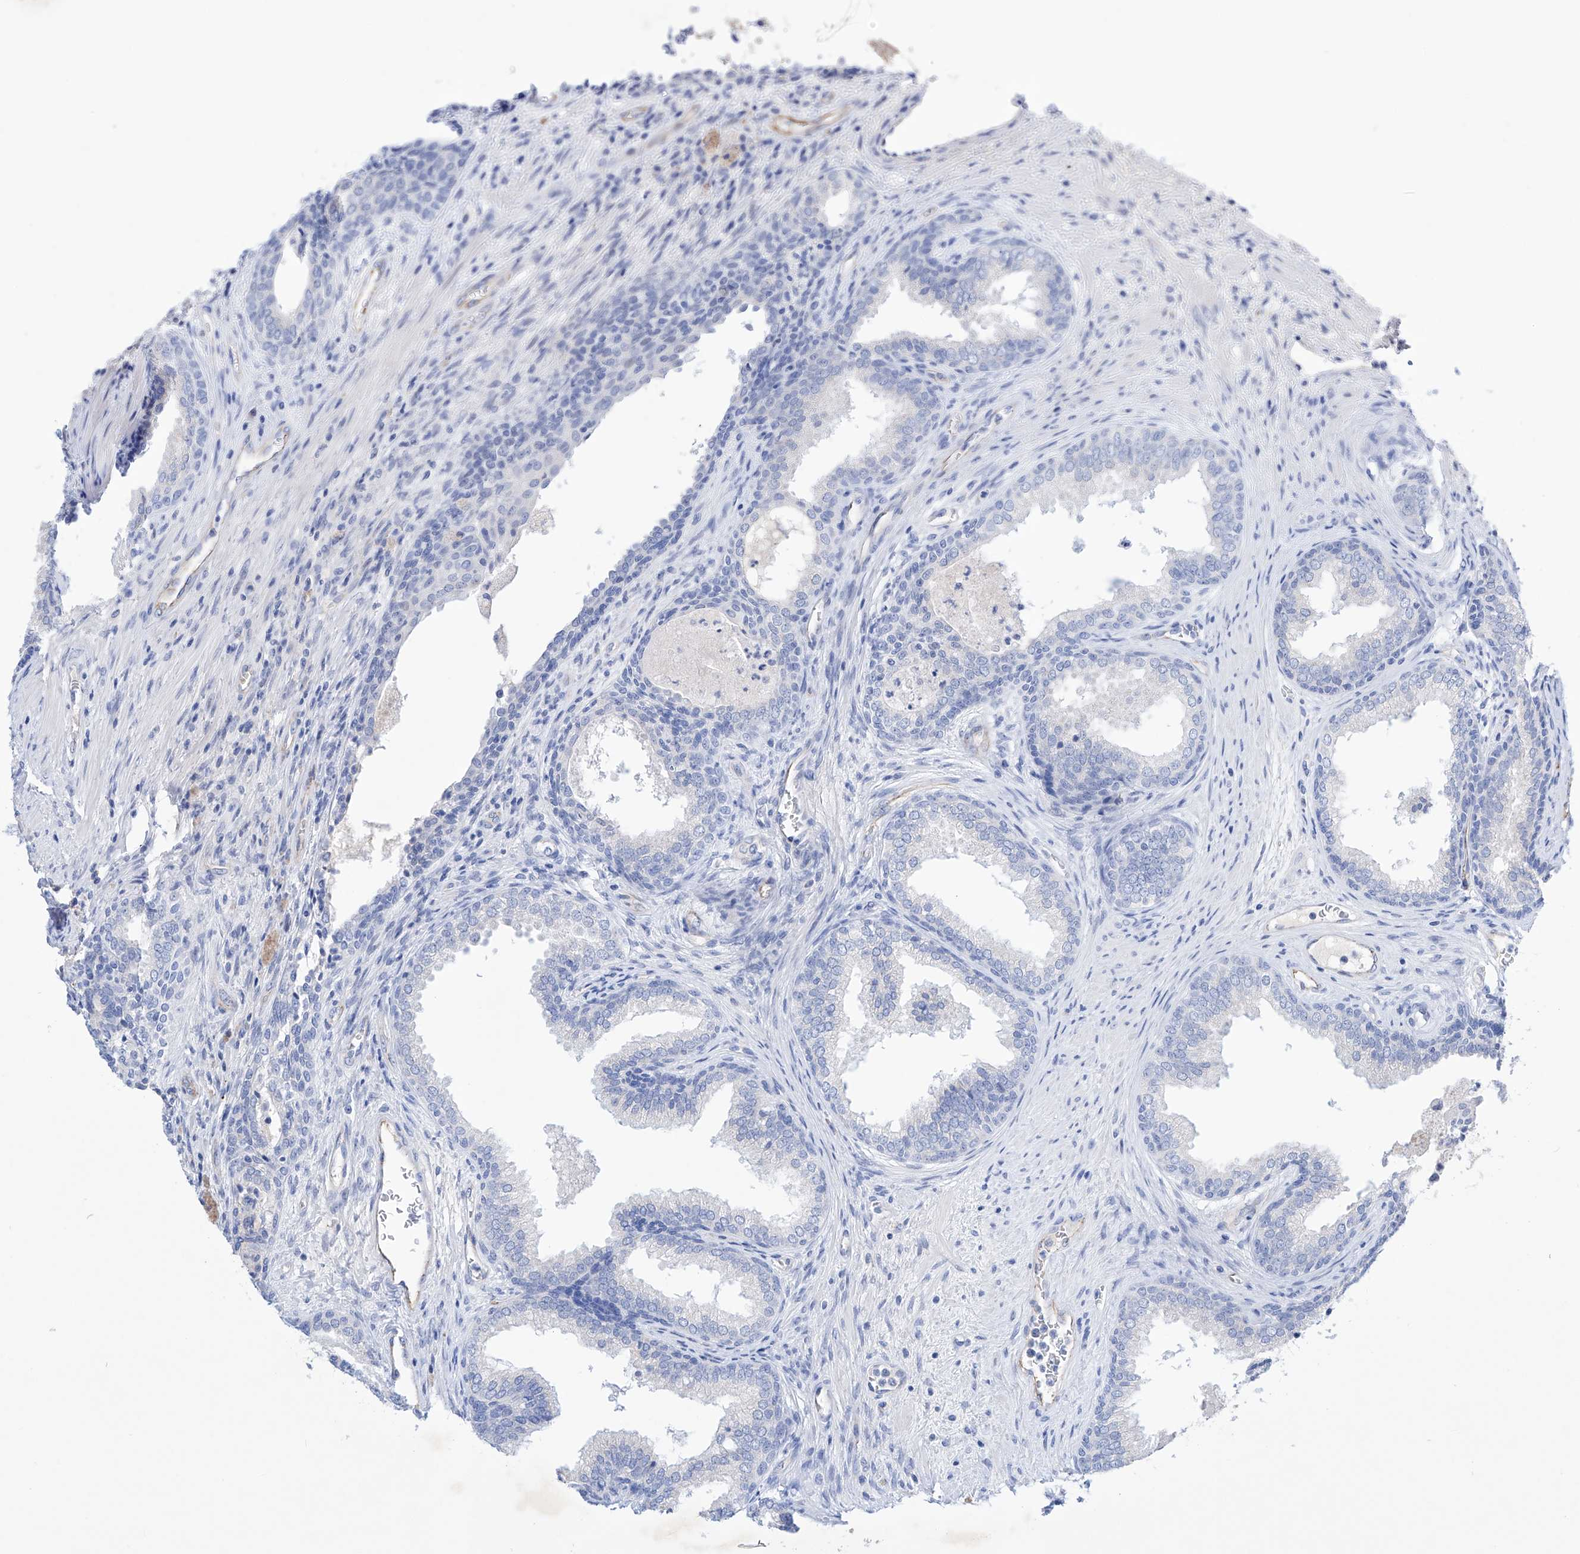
{"staining": {"intensity": "negative", "quantity": "none", "location": "none"}, "tissue": "prostate", "cell_type": "Glandular cells", "image_type": "normal", "snomed": [{"axis": "morphology", "description": "Normal tissue, NOS"}, {"axis": "topography", "description": "Prostate"}], "caption": "A high-resolution histopathology image shows IHC staining of normal prostate, which exhibits no significant staining in glandular cells.", "gene": "ETV7", "patient": {"sex": "male", "age": 76}}